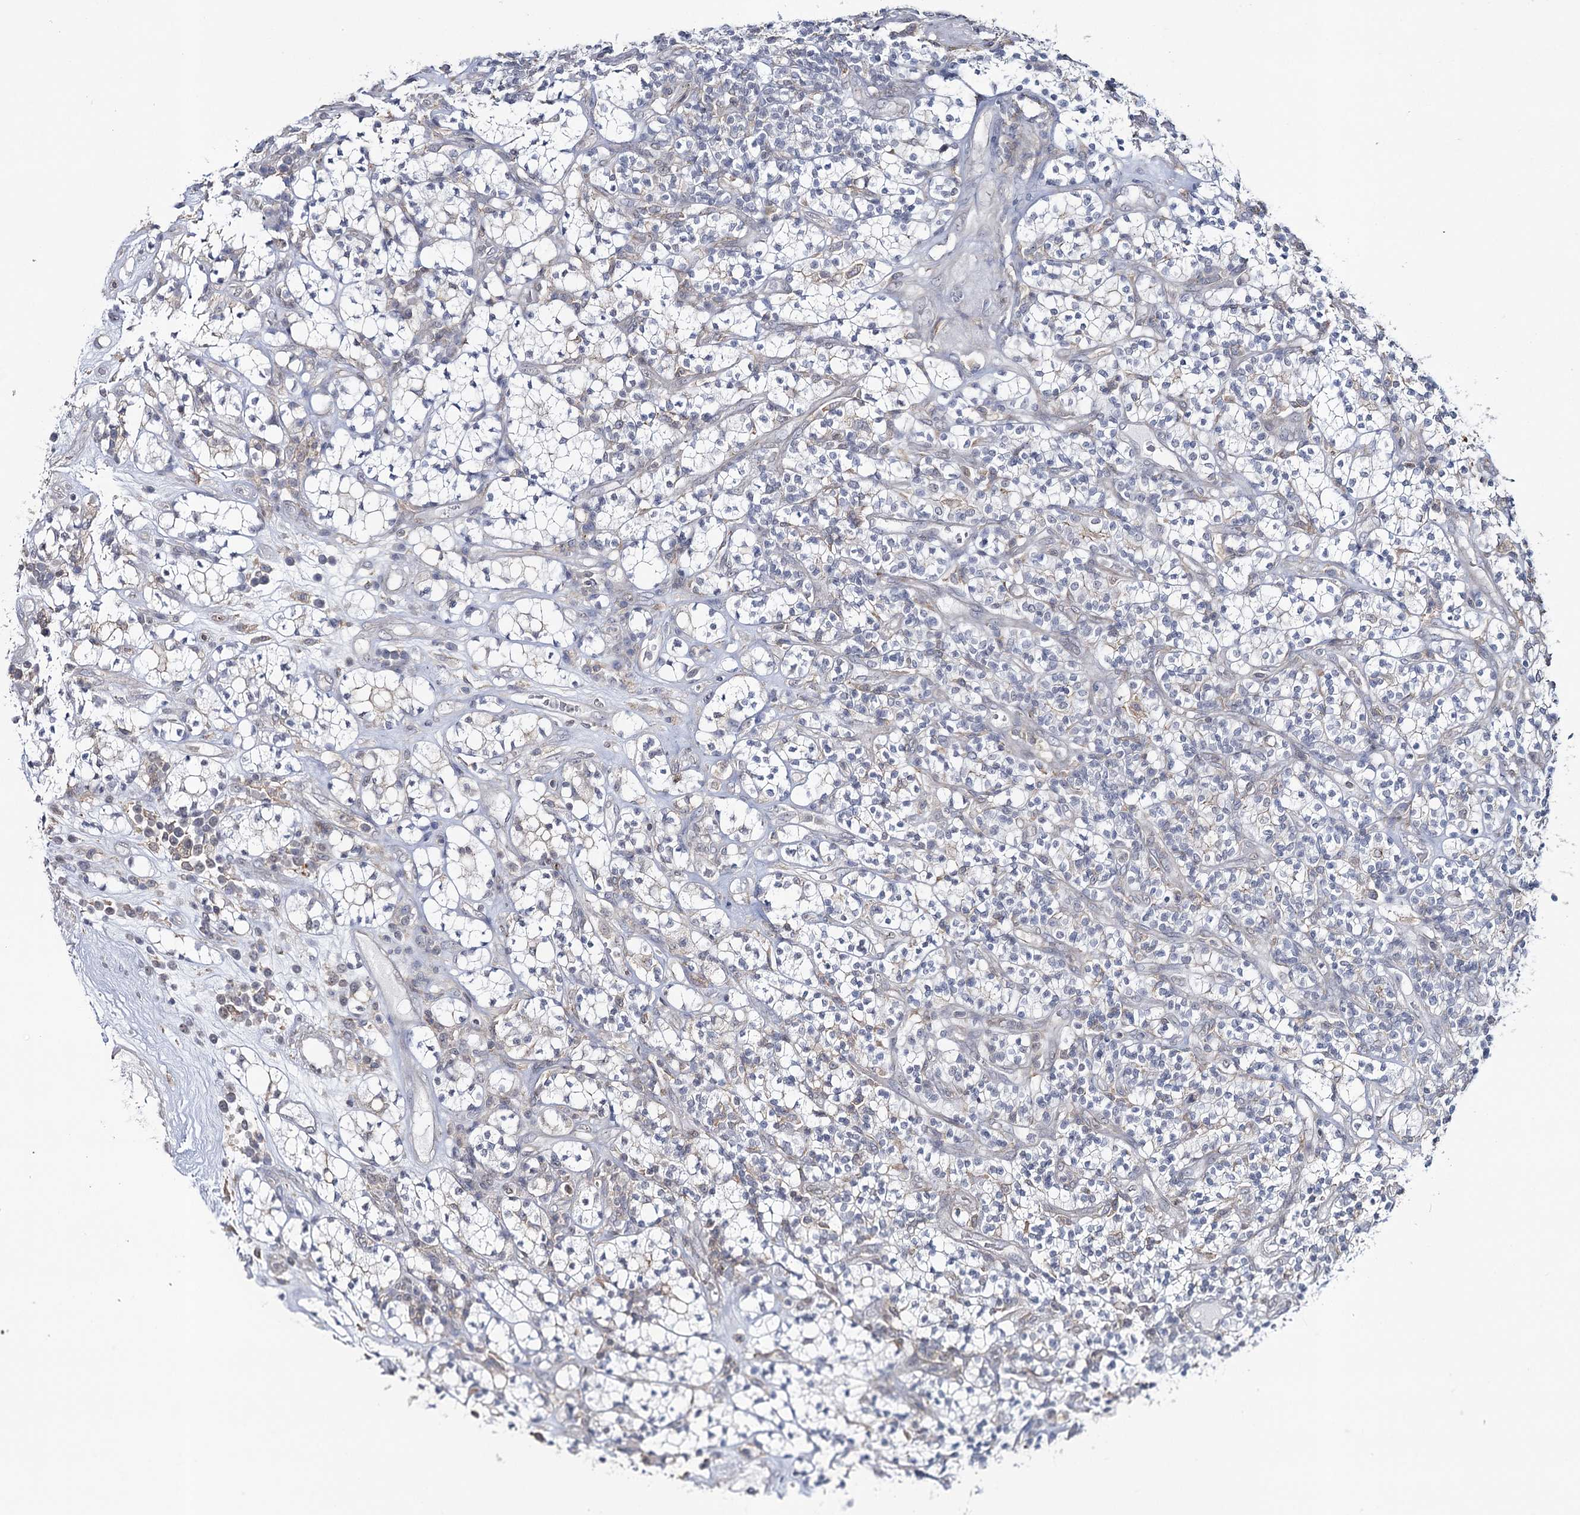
{"staining": {"intensity": "negative", "quantity": "none", "location": "none"}, "tissue": "renal cancer", "cell_type": "Tumor cells", "image_type": "cancer", "snomed": [{"axis": "morphology", "description": "Adenocarcinoma, NOS"}, {"axis": "topography", "description": "Kidney"}], "caption": "Immunohistochemical staining of renal cancer reveals no significant positivity in tumor cells.", "gene": "ZC3H8", "patient": {"sex": "male", "age": 77}}